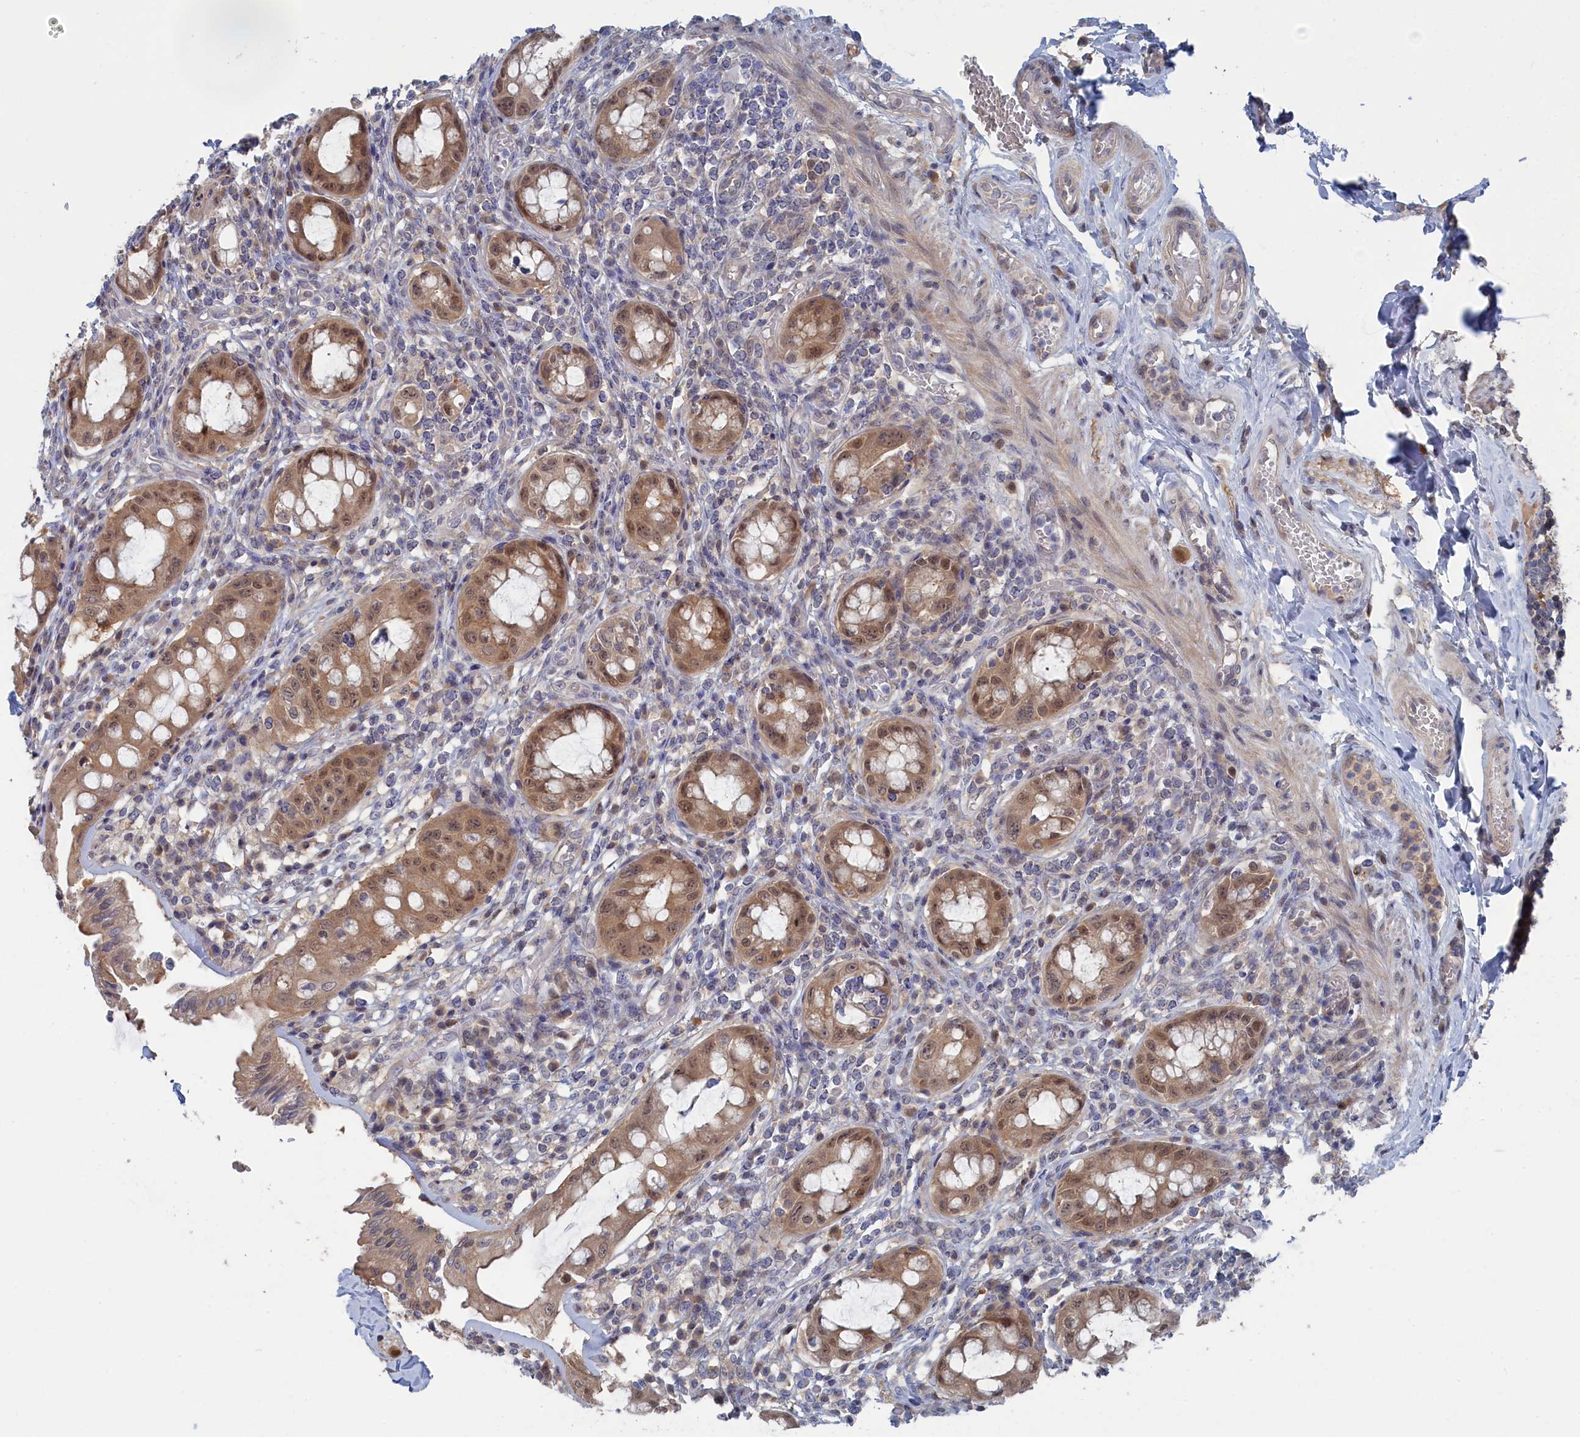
{"staining": {"intensity": "moderate", "quantity": ">75%", "location": "cytoplasmic/membranous,nuclear"}, "tissue": "rectum", "cell_type": "Glandular cells", "image_type": "normal", "snomed": [{"axis": "morphology", "description": "Normal tissue, NOS"}, {"axis": "topography", "description": "Rectum"}], "caption": "Immunohistochemical staining of benign rectum demonstrates medium levels of moderate cytoplasmic/membranous,nuclear expression in approximately >75% of glandular cells.", "gene": "IRGQ", "patient": {"sex": "female", "age": 57}}